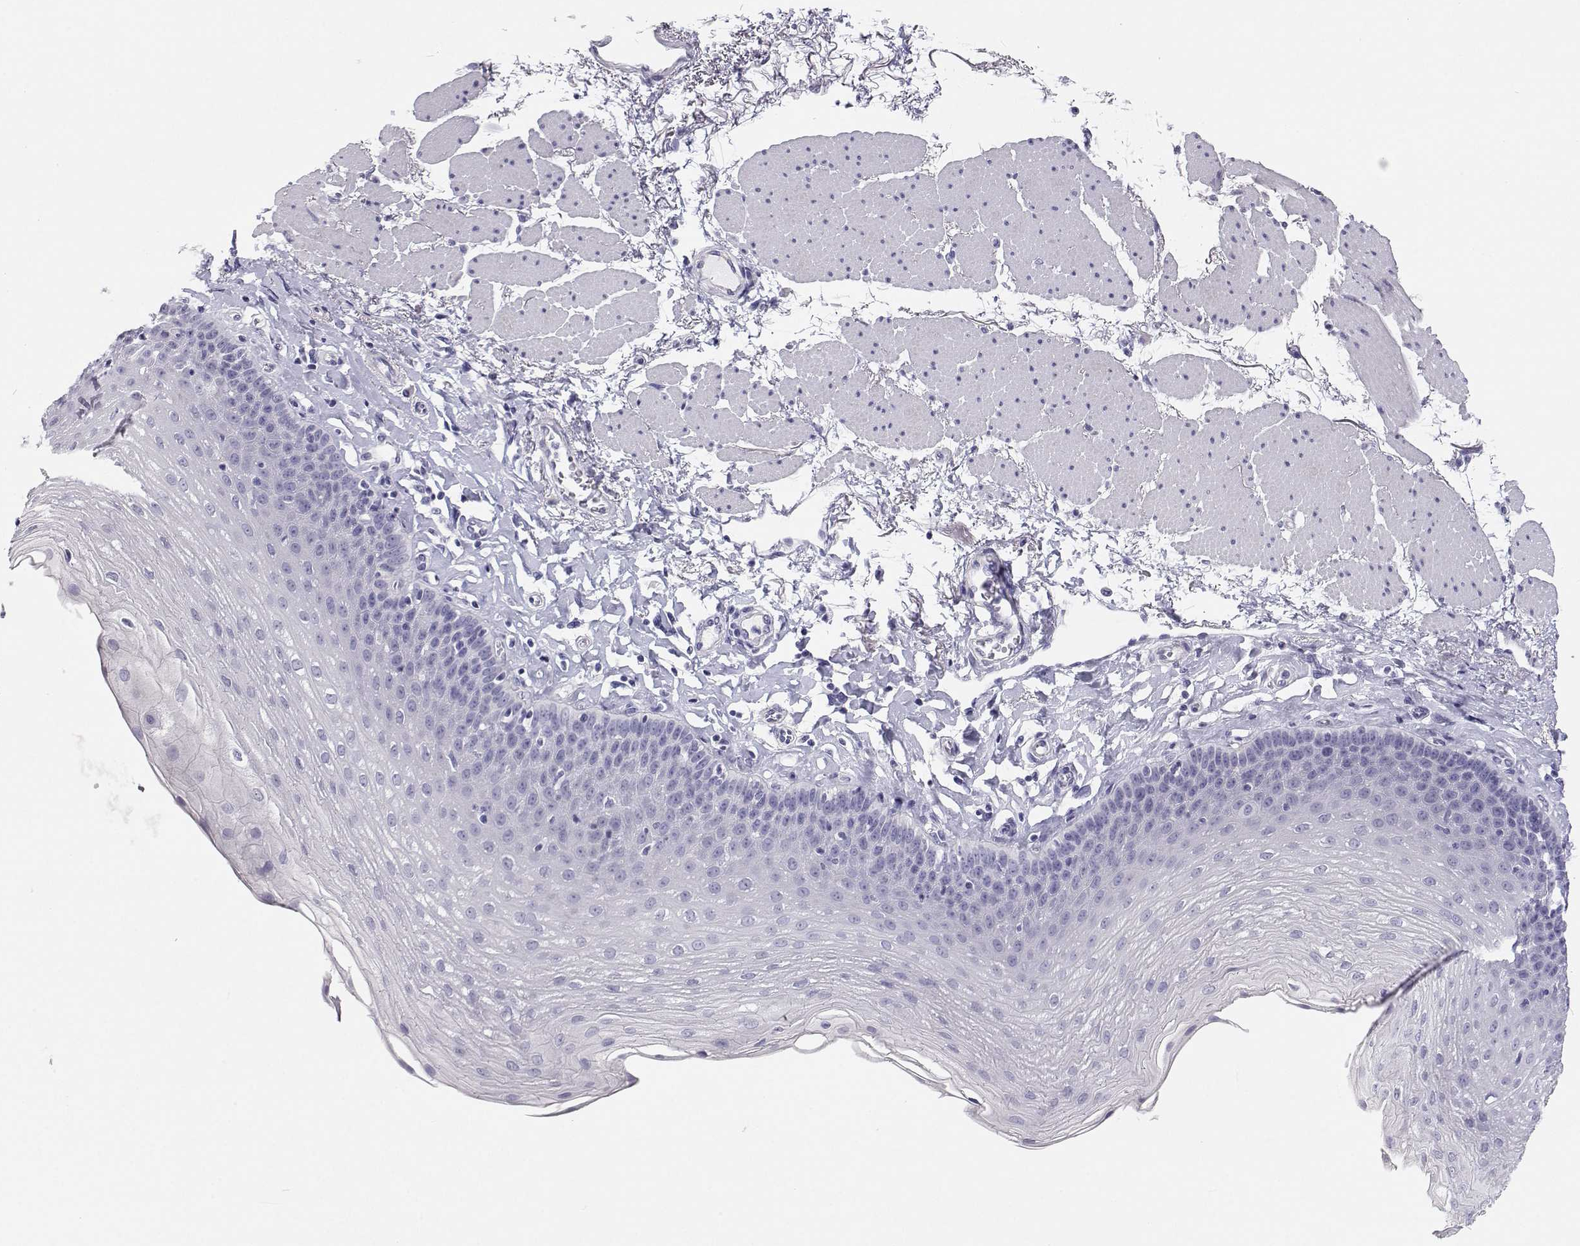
{"staining": {"intensity": "negative", "quantity": "none", "location": "none"}, "tissue": "esophagus", "cell_type": "Squamous epithelial cells", "image_type": "normal", "snomed": [{"axis": "morphology", "description": "Normal tissue, NOS"}, {"axis": "topography", "description": "Esophagus"}], "caption": "This is a image of immunohistochemistry (IHC) staining of normal esophagus, which shows no positivity in squamous epithelial cells.", "gene": "BHMT", "patient": {"sex": "female", "age": 81}}